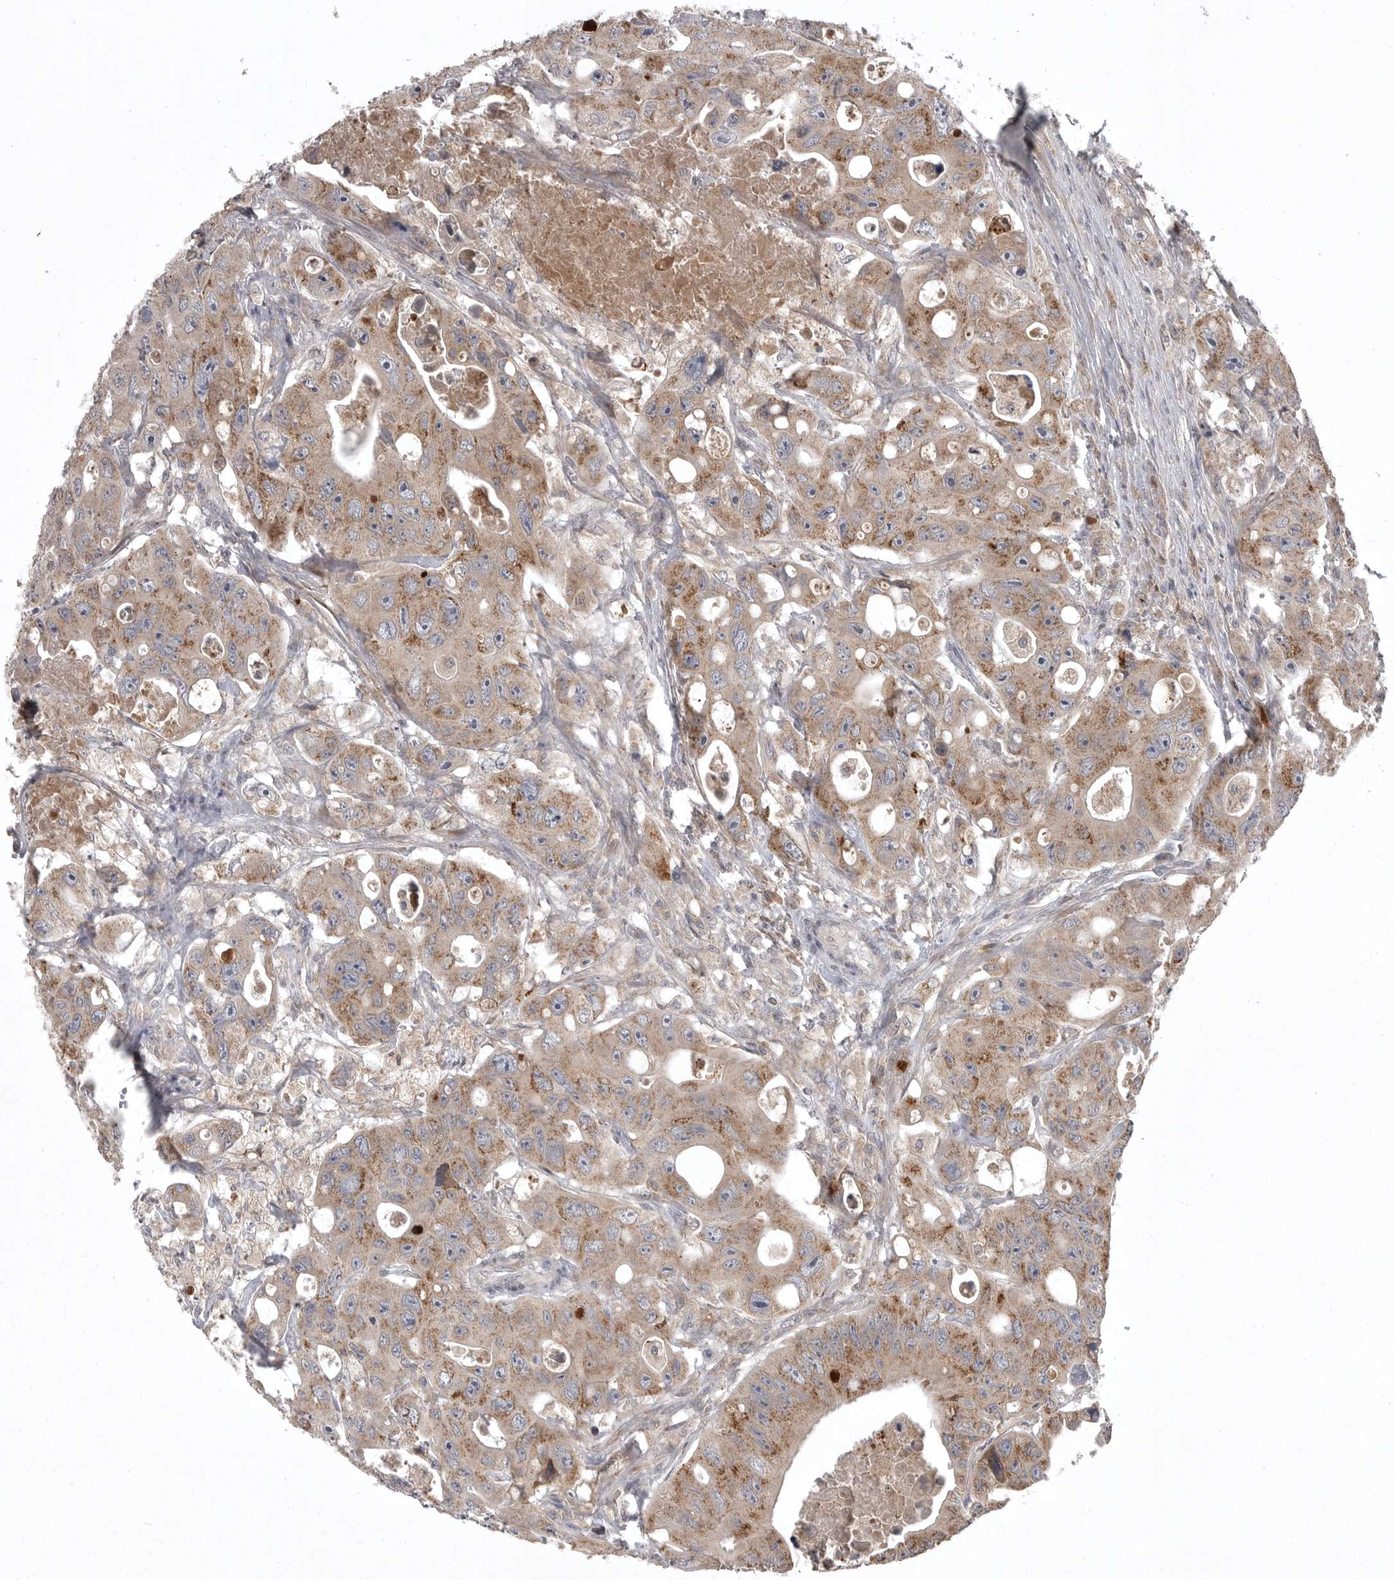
{"staining": {"intensity": "moderate", "quantity": ">75%", "location": "cytoplasmic/membranous"}, "tissue": "colorectal cancer", "cell_type": "Tumor cells", "image_type": "cancer", "snomed": [{"axis": "morphology", "description": "Adenocarcinoma, NOS"}, {"axis": "topography", "description": "Colon"}], "caption": "Protein staining reveals moderate cytoplasmic/membranous expression in approximately >75% of tumor cells in colorectal cancer. (brown staining indicates protein expression, while blue staining denotes nuclei).", "gene": "GPR31", "patient": {"sex": "female", "age": 46}}